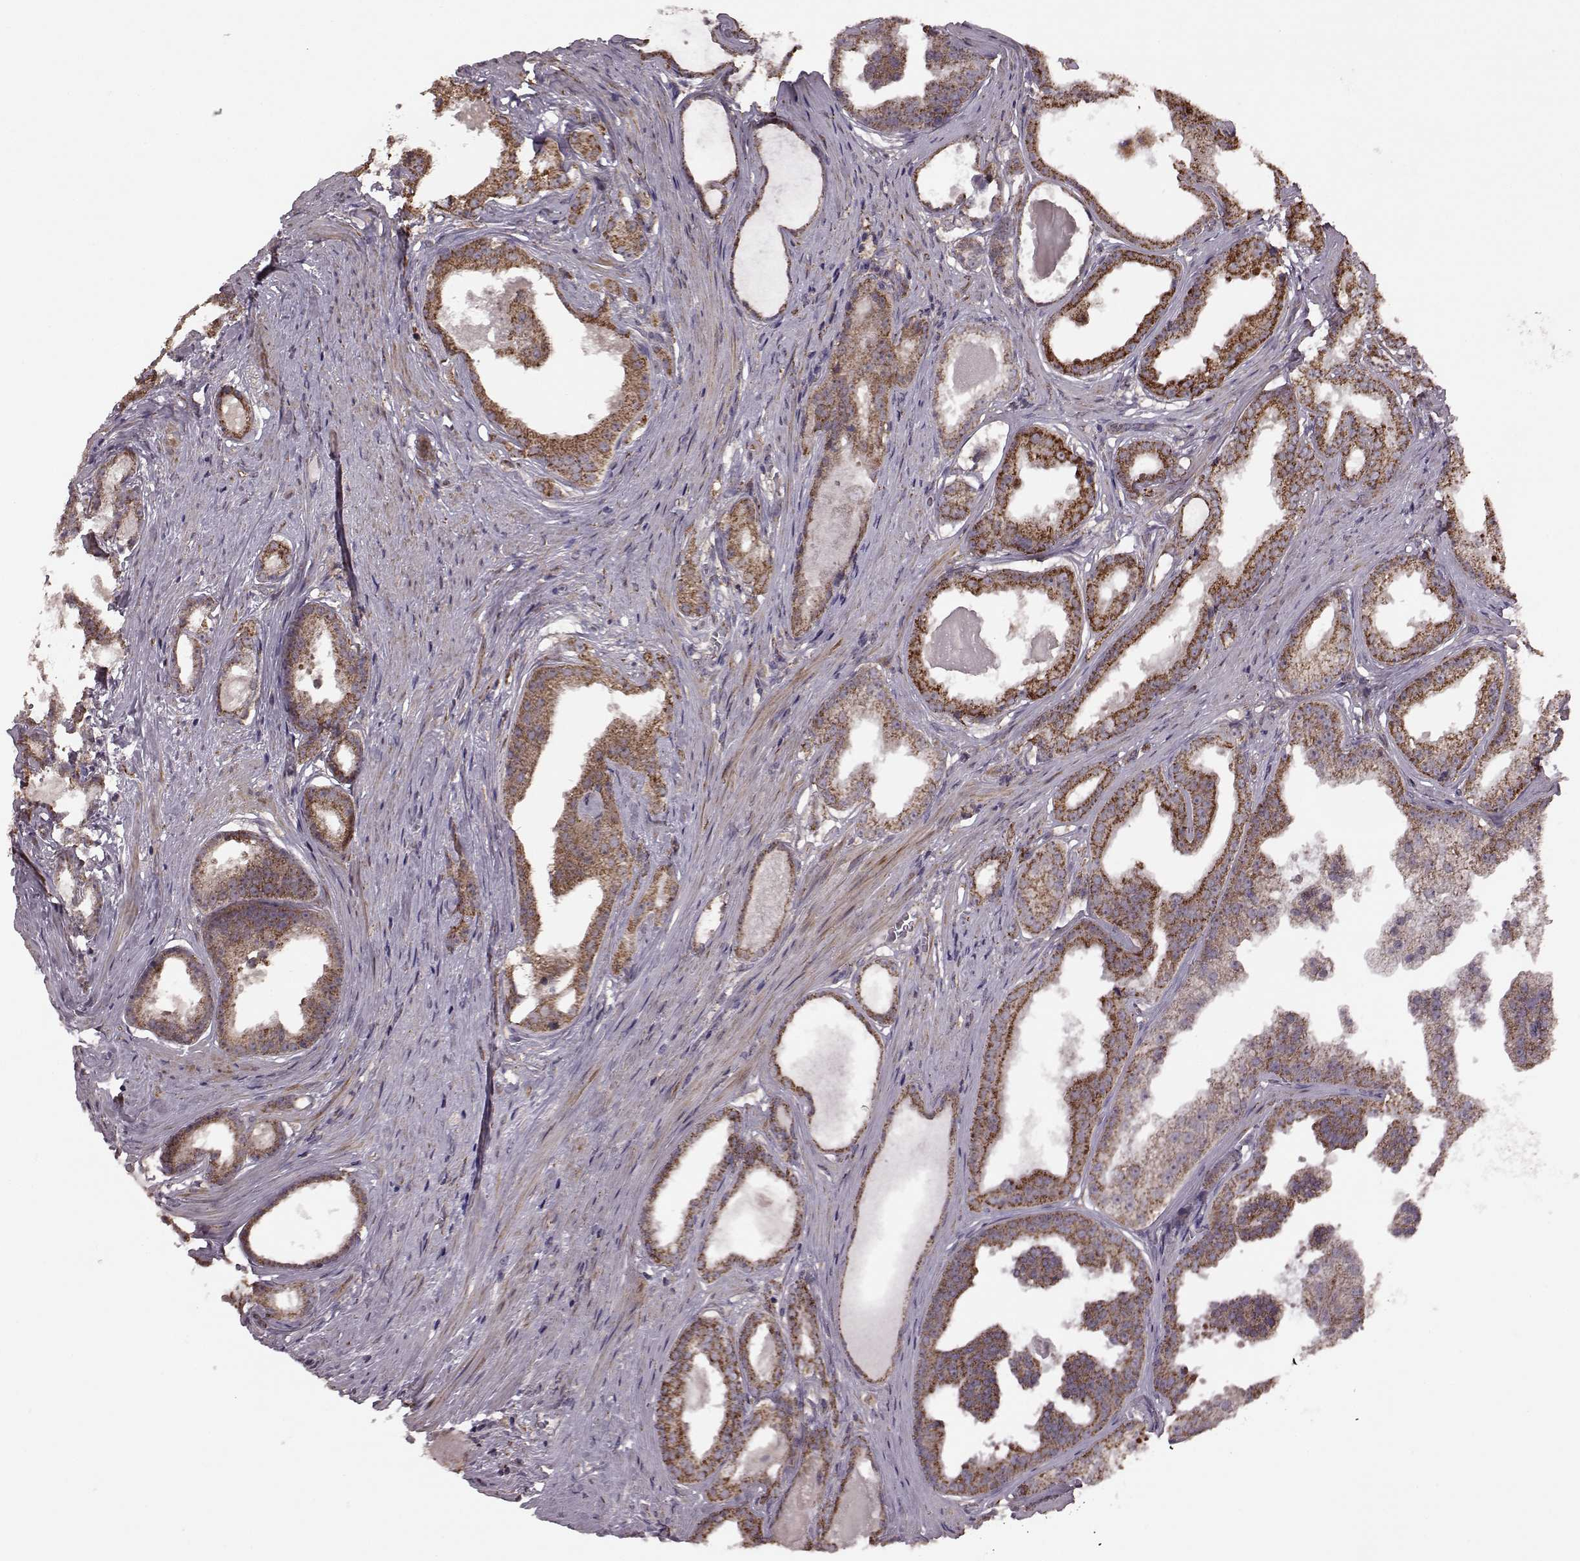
{"staining": {"intensity": "moderate", "quantity": ">75%", "location": "cytoplasmic/membranous"}, "tissue": "prostate cancer", "cell_type": "Tumor cells", "image_type": "cancer", "snomed": [{"axis": "morphology", "description": "Adenocarcinoma, Low grade"}, {"axis": "topography", "description": "Prostate"}], "caption": "This histopathology image exhibits IHC staining of prostate cancer (adenocarcinoma (low-grade)), with medium moderate cytoplasmic/membranous staining in about >75% of tumor cells.", "gene": "PUDP", "patient": {"sex": "male", "age": 65}}